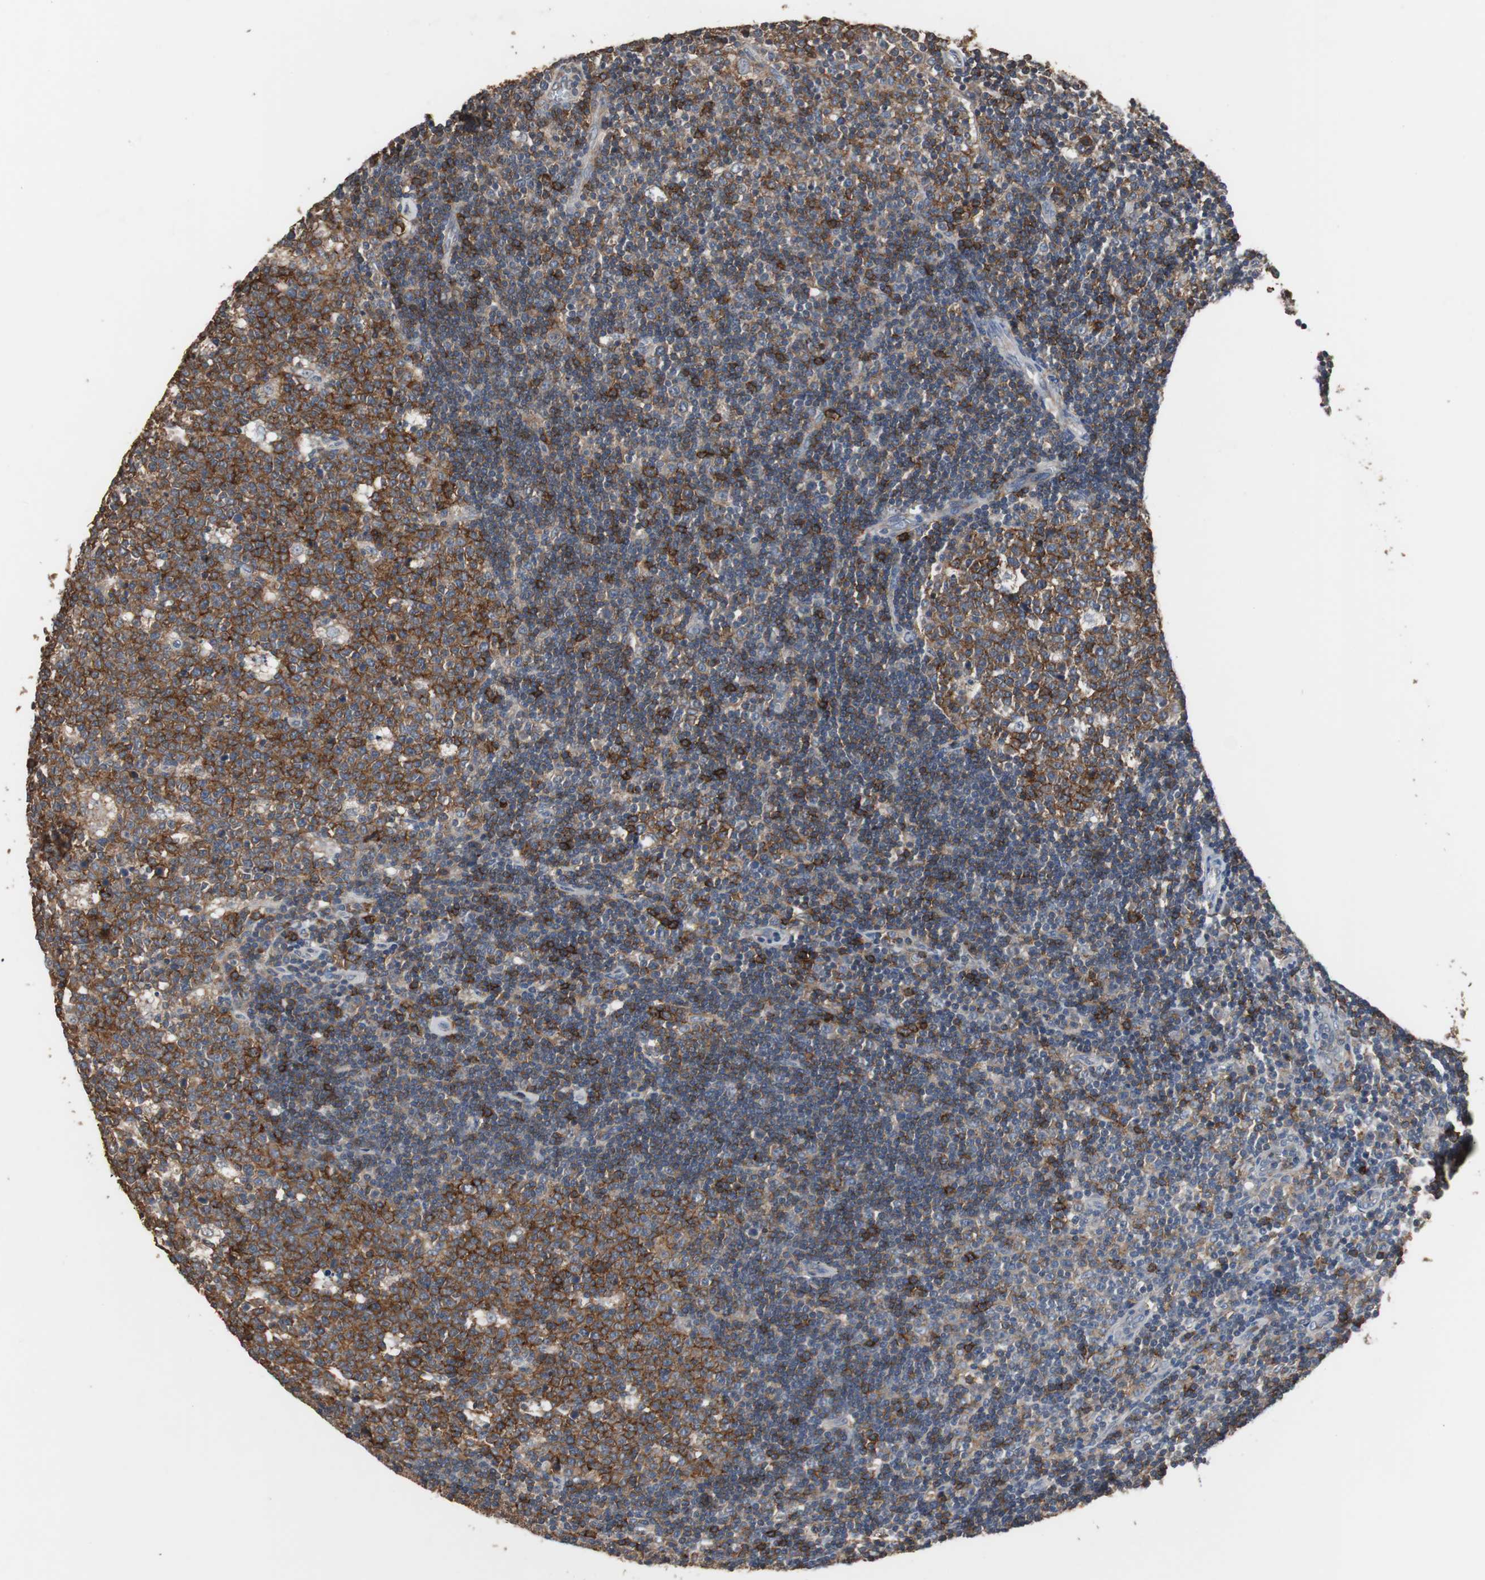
{"staining": {"intensity": "strong", "quantity": ">75%", "location": "cytoplasmic/membranous"}, "tissue": "lymph node", "cell_type": "Germinal center cells", "image_type": "normal", "snomed": [{"axis": "morphology", "description": "Normal tissue, NOS"}, {"axis": "topography", "description": "Lymph node"}, {"axis": "topography", "description": "Salivary gland"}], "caption": "Lymph node stained with a brown dye demonstrates strong cytoplasmic/membranous positive expression in approximately >75% of germinal center cells.", "gene": "SCIMP", "patient": {"sex": "male", "age": 8}}